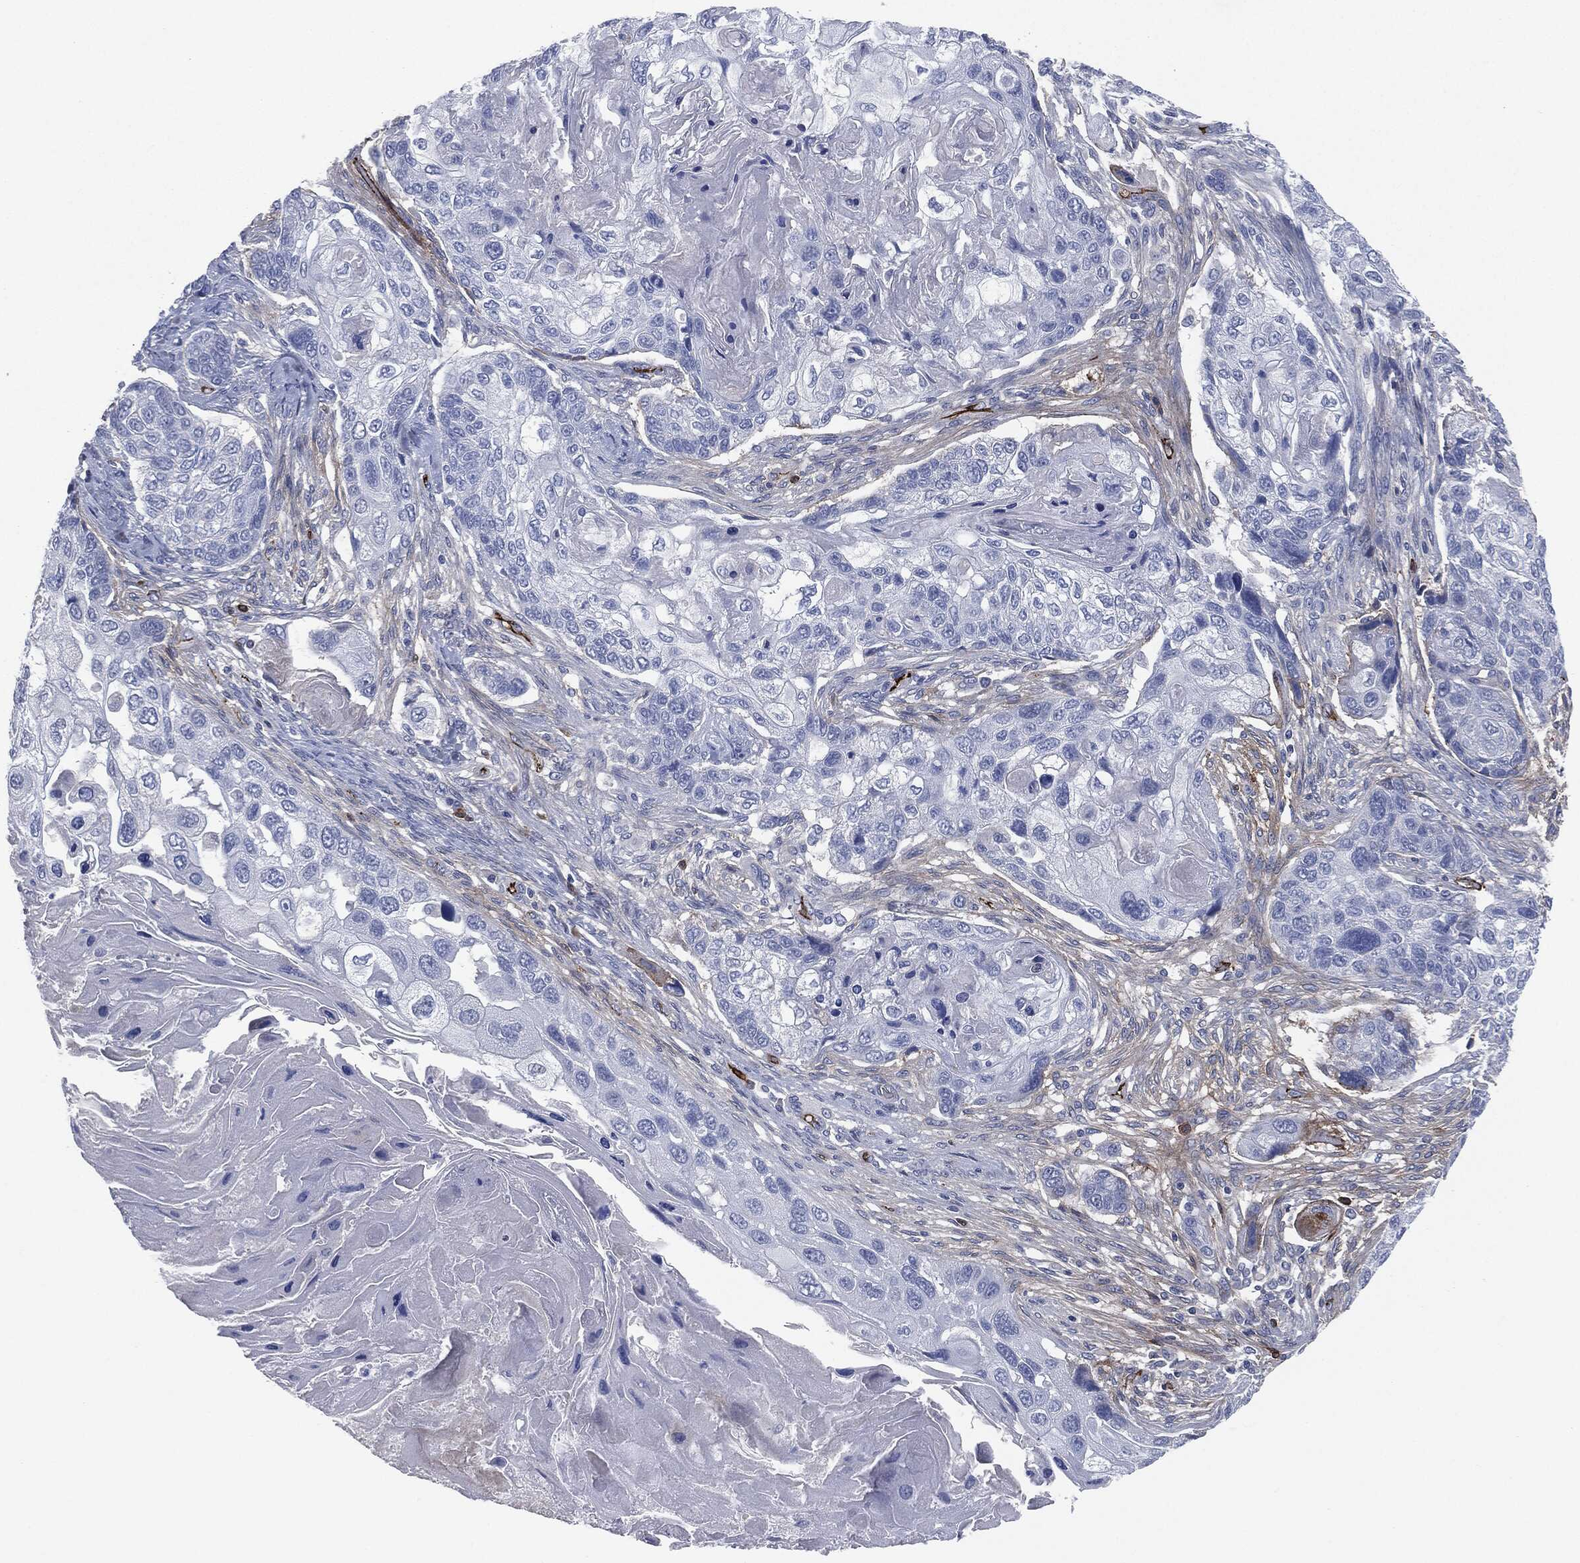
{"staining": {"intensity": "strong", "quantity": "25%-75%", "location": "cytoplasmic/membranous"}, "tissue": "lung cancer", "cell_type": "Tumor cells", "image_type": "cancer", "snomed": [{"axis": "morphology", "description": "Normal tissue, NOS"}, {"axis": "morphology", "description": "Squamous cell carcinoma, NOS"}, {"axis": "topography", "description": "Bronchus"}, {"axis": "topography", "description": "Lung"}], "caption": "Strong cytoplasmic/membranous protein expression is present in approximately 25%-75% of tumor cells in squamous cell carcinoma (lung).", "gene": "APOB", "patient": {"sex": "male", "age": 69}}